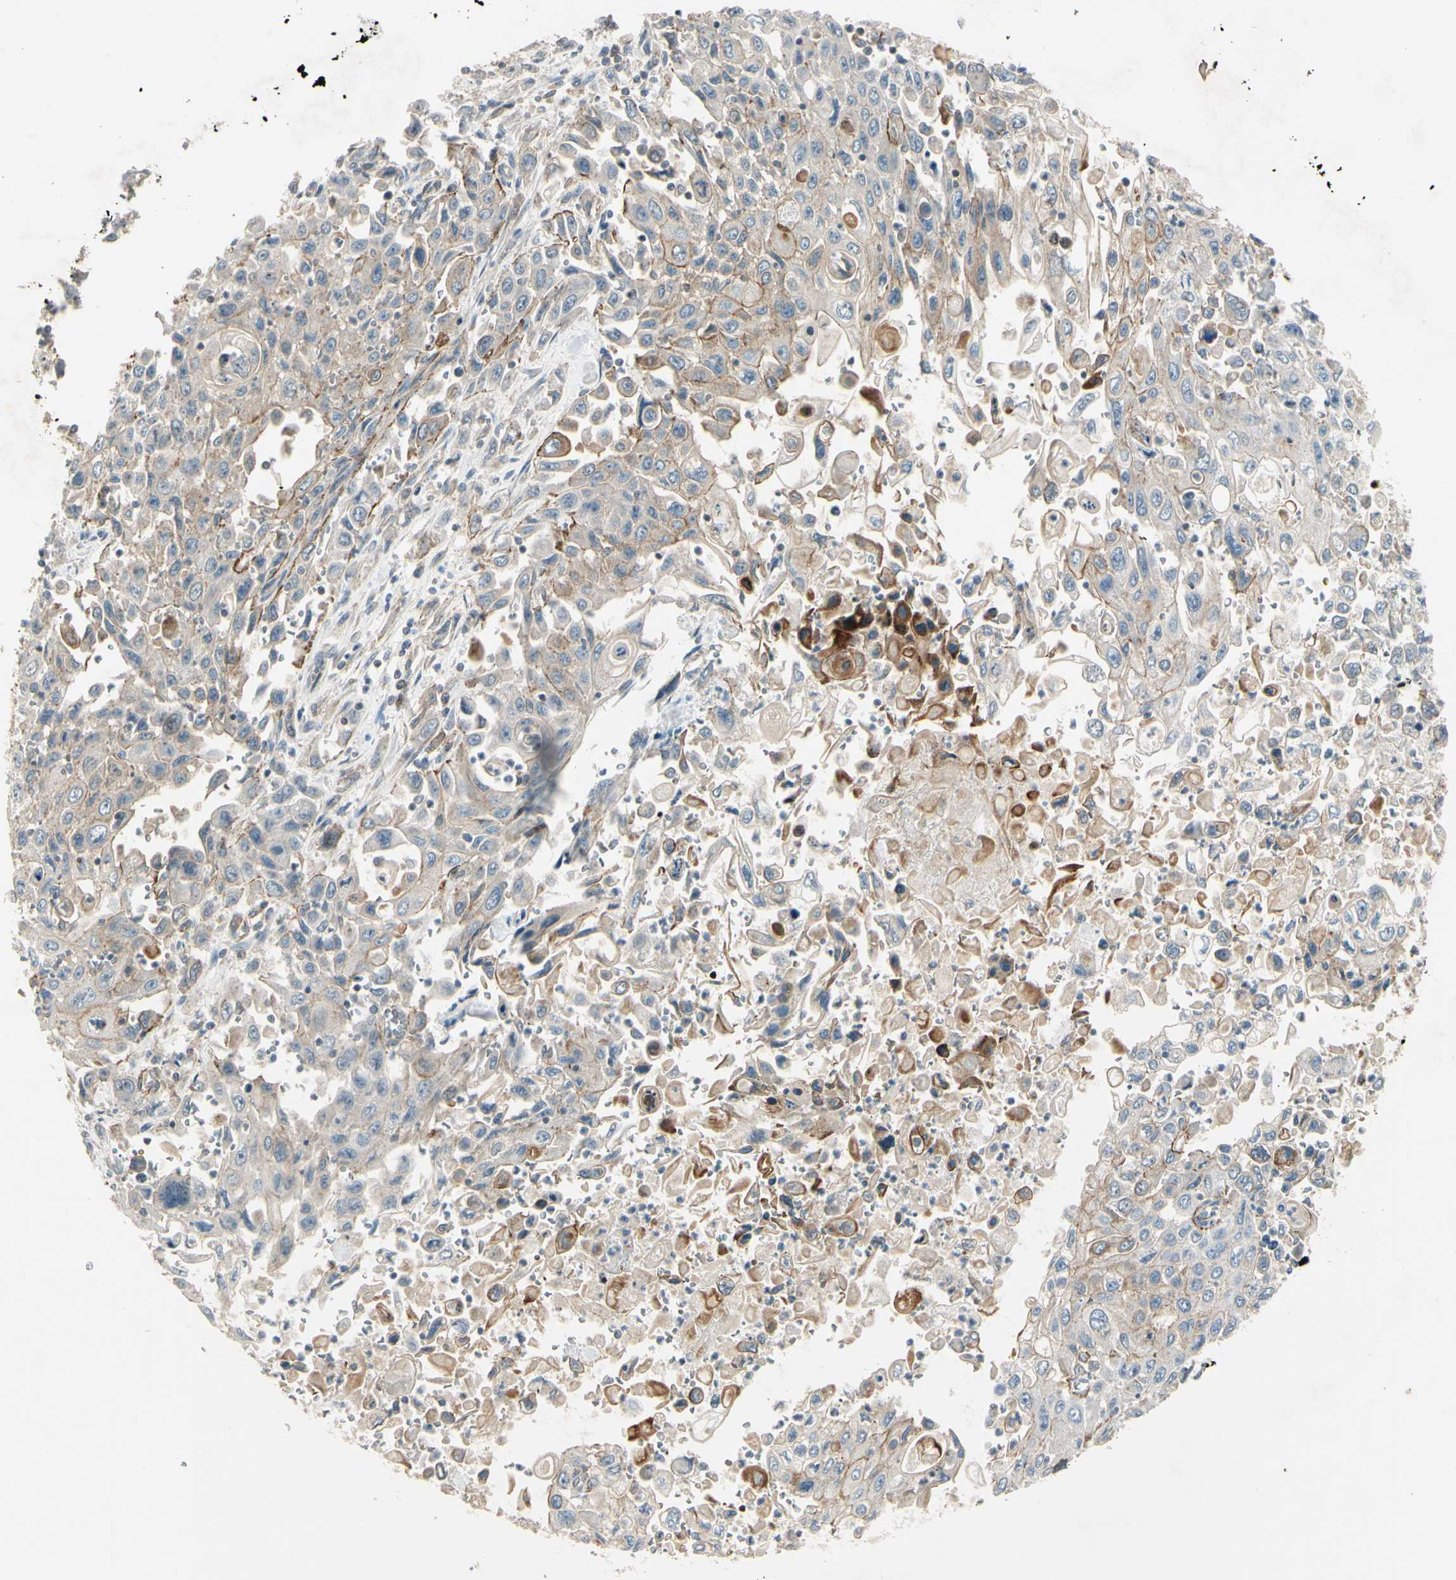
{"staining": {"intensity": "moderate", "quantity": ">75%", "location": "cytoplasmic/membranous"}, "tissue": "pancreatic cancer", "cell_type": "Tumor cells", "image_type": "cancer", "snomed": [{"axis": "morphology", "description": "Adenocarcinoma, NOS"}, {"axis": "topography", "description": "Pancreas"}], "caption": "IHC micrograph of pancreatic cancer stained for a protein (brown), which shows medium levels of moderate cytoplasmic/membranous expression in approximately >75% of tumor cells.", "gene": "PPP3CB", "patient": {"sex": "male", "age": 70}}